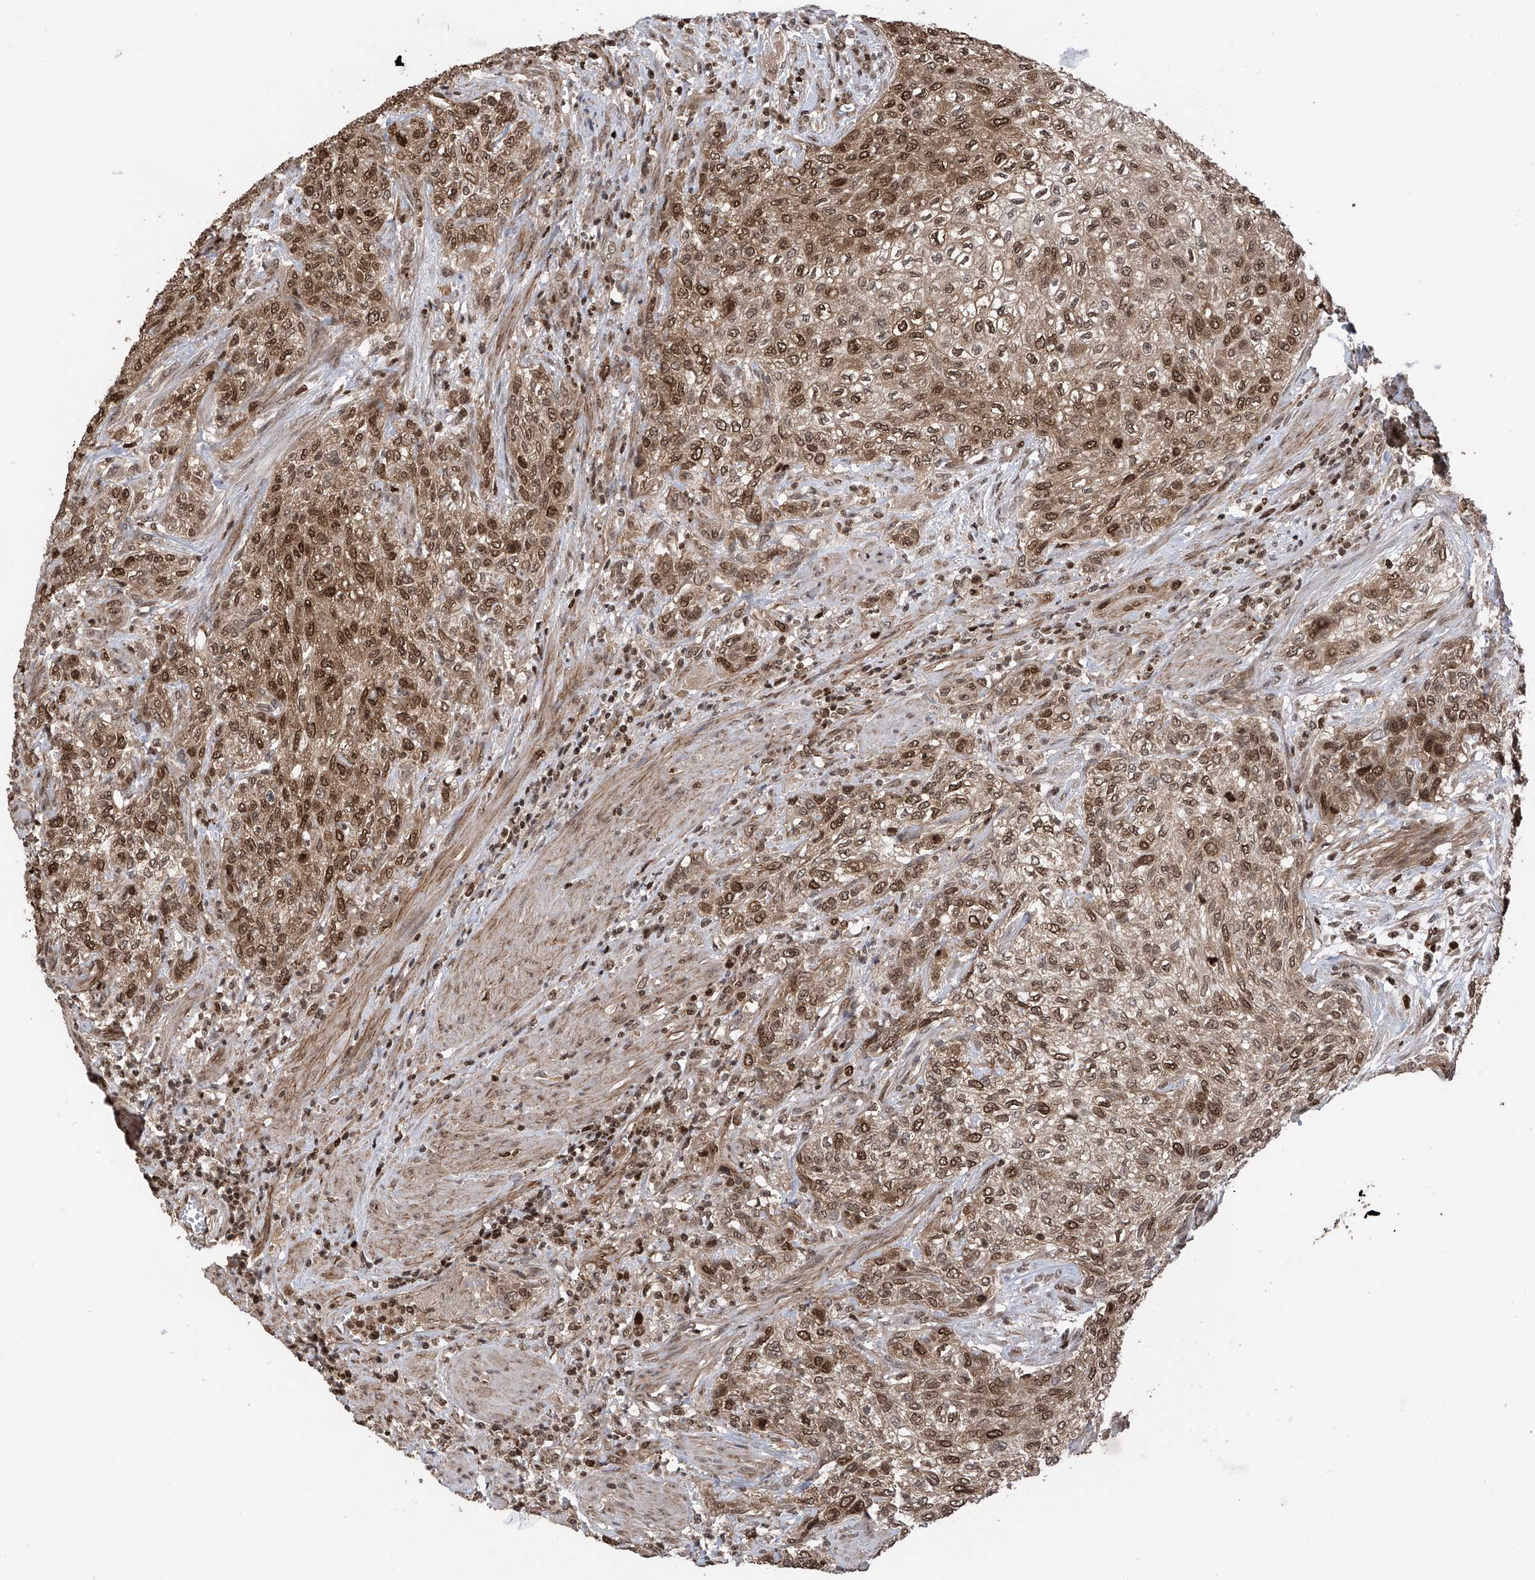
{"staining": {"intensity": "strong", "quantity": ">75%", "location": "cytoplasmic/membranous,nuclear"}, "tissue": "urothelial cancer", "cell_type": "Tumor cells", "image_type": "cancer", "snomed": [{"axis": "morphology", "description": "Urothelial carcinoma, High grade"}, {"axis": "topography", "description": "Urinary bladder"}], "caption": "Immunohistochemical staining of human urothelial cancer exhibits high levels of strong cytoplasmic/membranous and nuclear staining in about >75% of tumor cells.", "gene": "DNAJC9", "patient": {"sex": "male", "age": 35}}